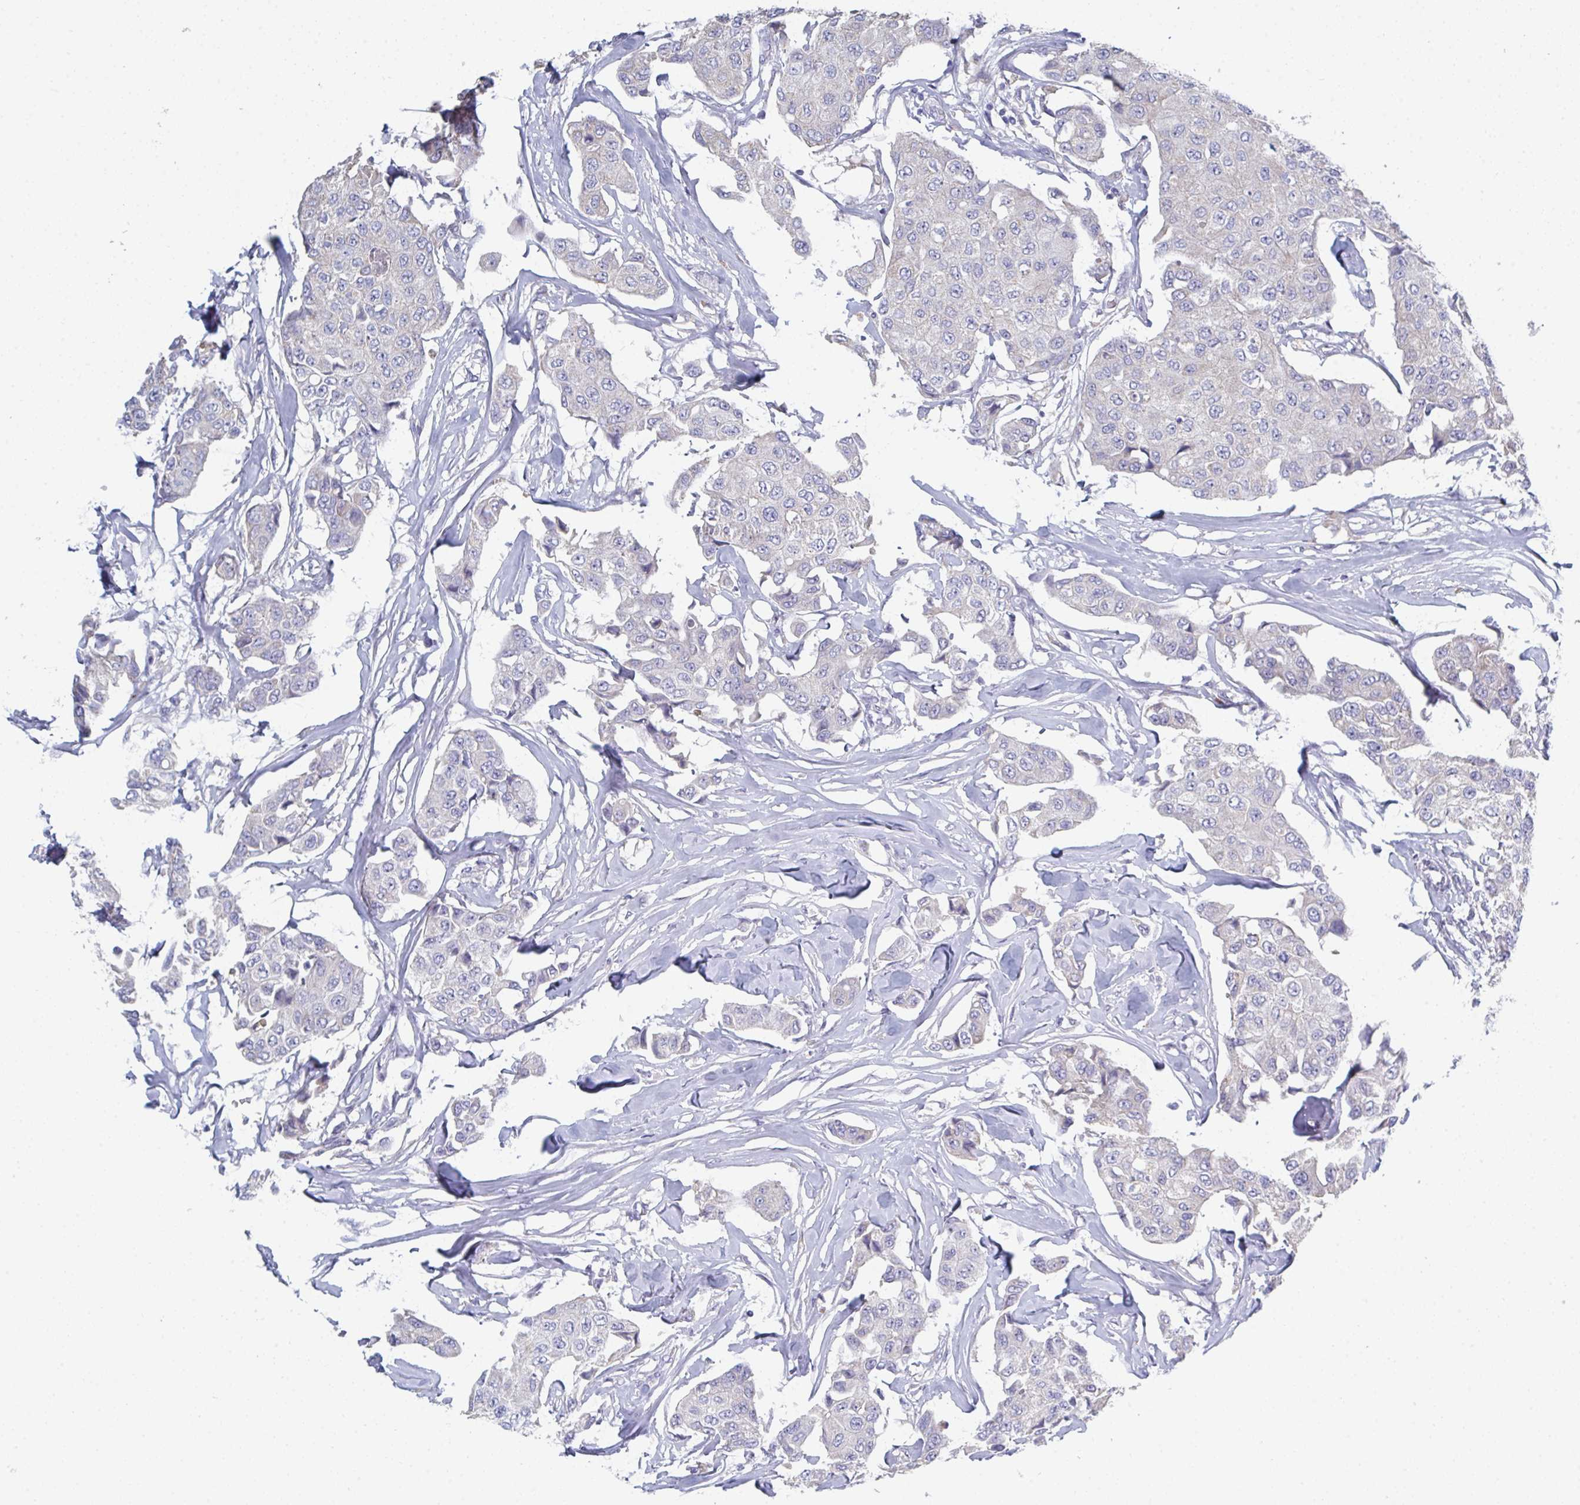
{"staining": {"intensity": "negative", "quantity": "none", "location": "none"}, "tissue": "breast cancer", "cell_type": "Tumor cells", "image_type": "cancer", "snomed": [{"axis": "morphology", "description": "Duct carcinoma"}, {"axis": "topography", "description": "Breast"}, {"axis": "topography", "description": "Lymph node"}], "caption": "High magnification brightfield microscopy of intraductal carcinoma (breast) stained with DAB (brown) and counterstained with hematoxylin (blue): tumor cells show no significant staining.", "gene": "HGFAC", "patient": {"sex": "female", "age": 80}}